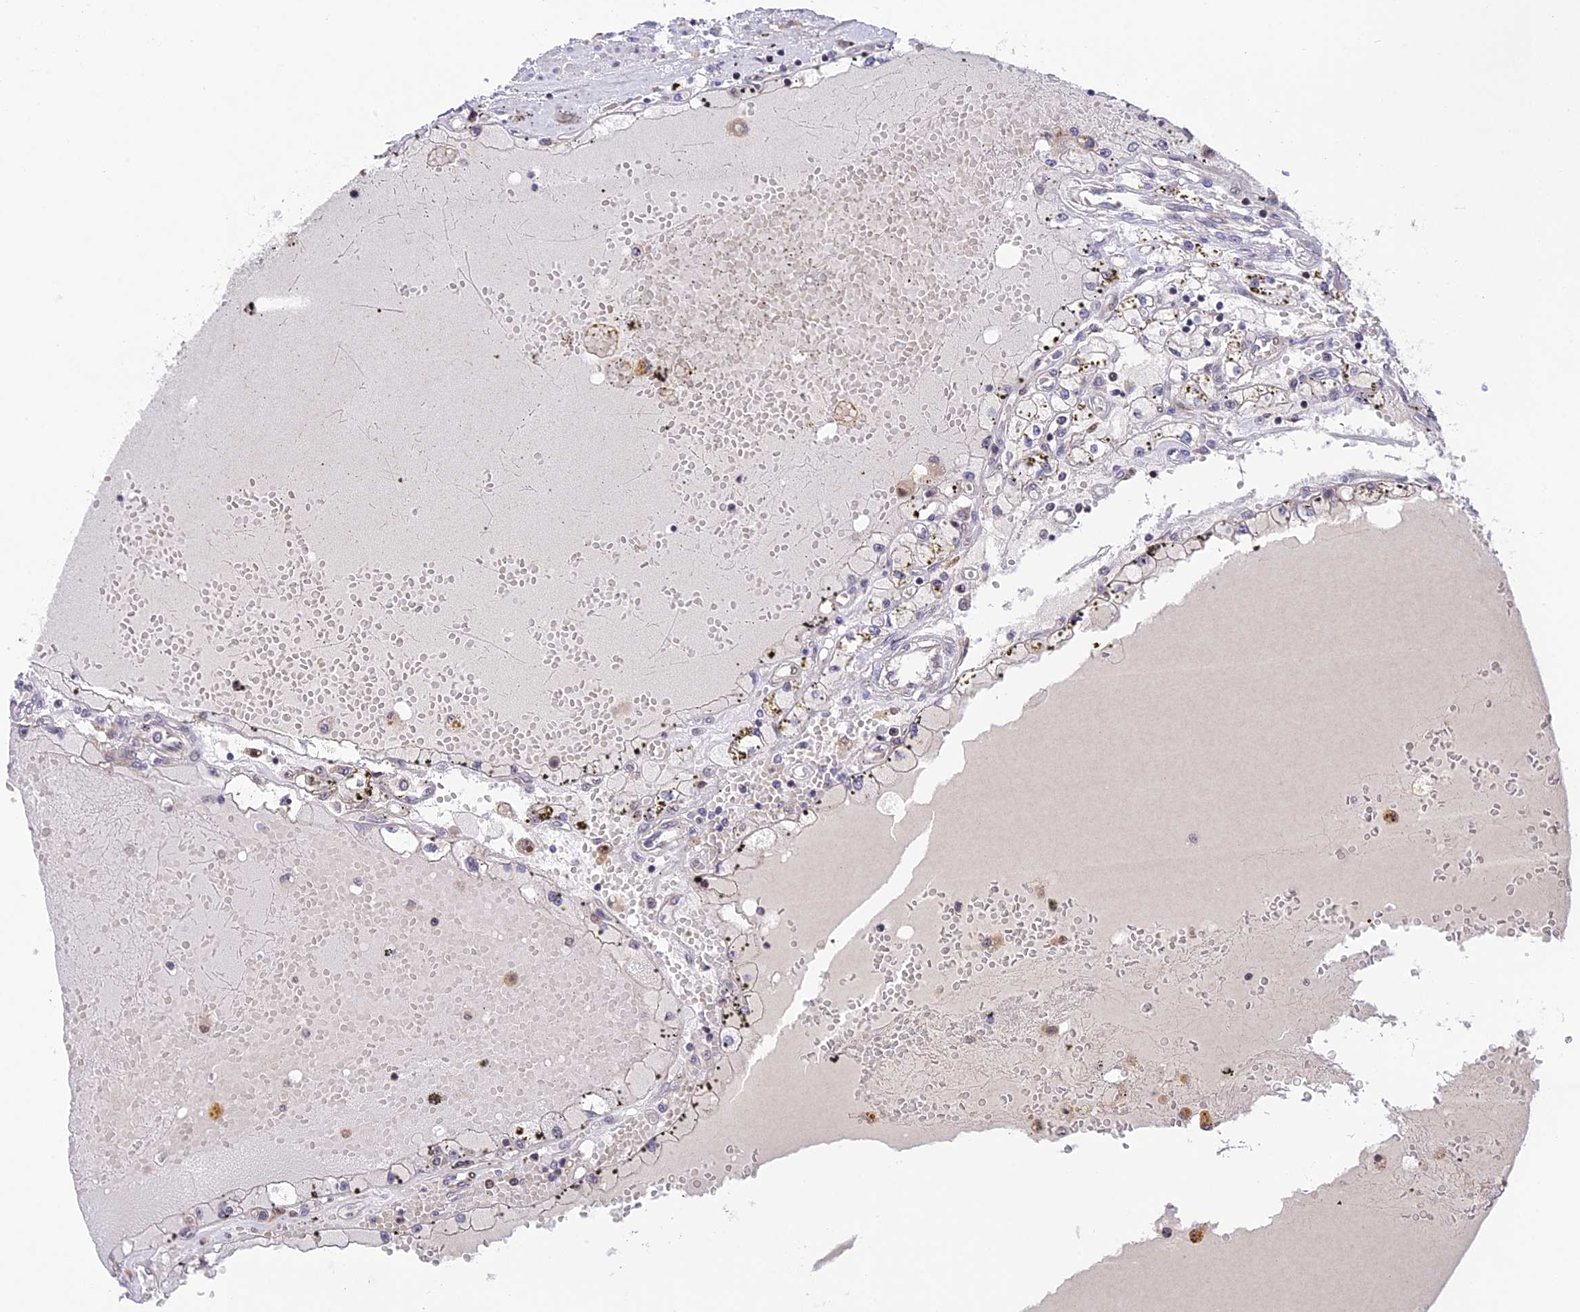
{"staining": {"intensity": "negative", "quantity": "none", "location": "none"}, "tissue": "renal cancer", "cell_type": "Tumor cells", "image_type": "cancer", "snomed": [{"axis": "morphology", "description": "Adenocarcinoma, NOS"}, {"axis": "topography", "description": "Kidney"}], "caption": "A high-resolution photomicrograph shows IHC staining of renal adenocarcinoma, which displays no significant expression in tumor cells.", "gene": "POLR2C", "patient": {"sex": "male", "age": 56}}